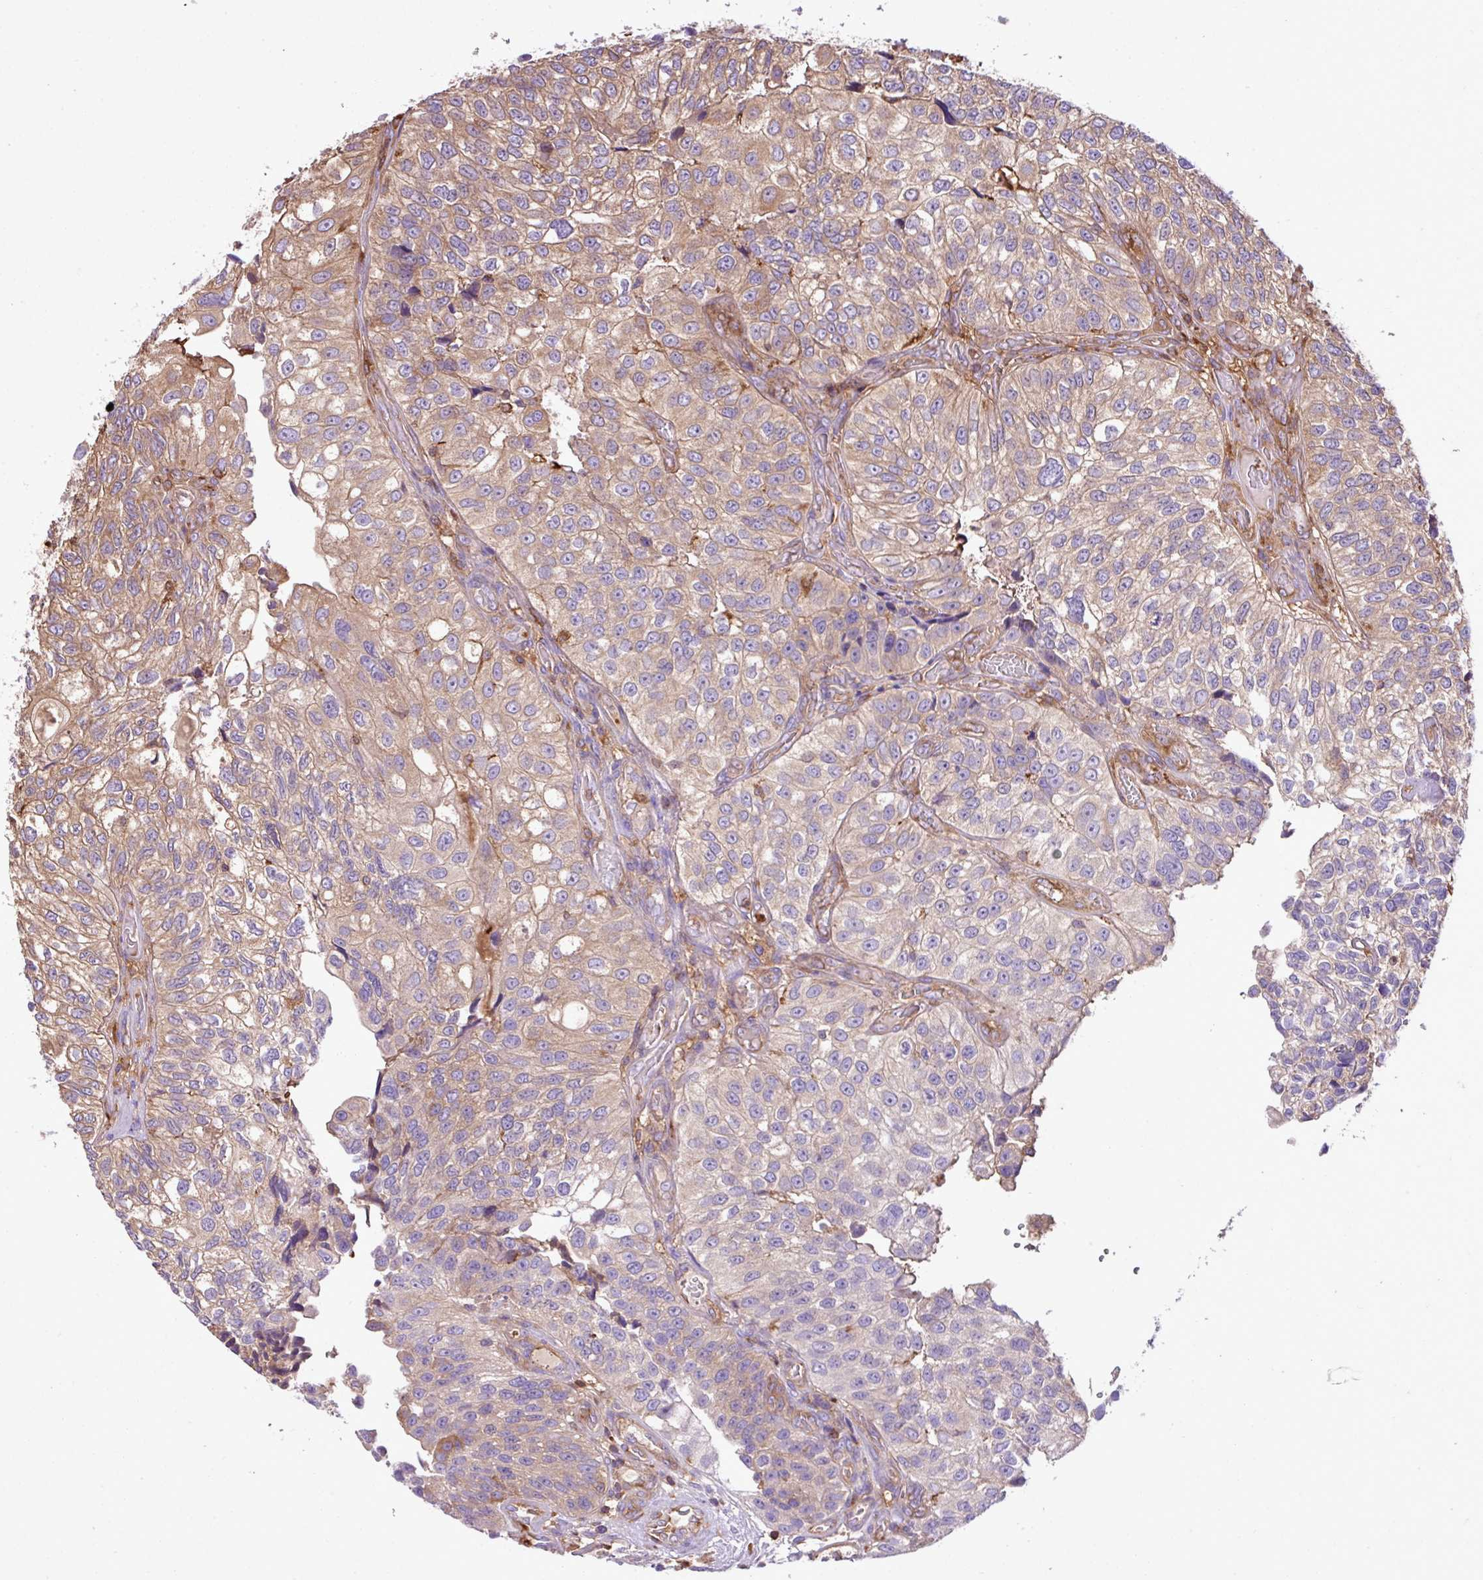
{"staining": {"intensity": "weak", "quantity": "25%-75%", "location": "cytoplasmic/membranous"}, "tissue": "urothelial cancer", "cell_type": "Tumor cells", "image_type": "cancer", "snomed": [{"axis": "morphology", "description": "Urothelial carcinoma, NOS"}, {"axis": "topography", "description": "Urinary bladder"}], "caption": "This is an image of immunohistochemistry (IHC) staining of transitional cell carcinoma, which shows weak staining in the cytoplasmic/membranous of tumor cells.", "gene": "PGAP6", "patient": {"sex": "male", "age": 87}}